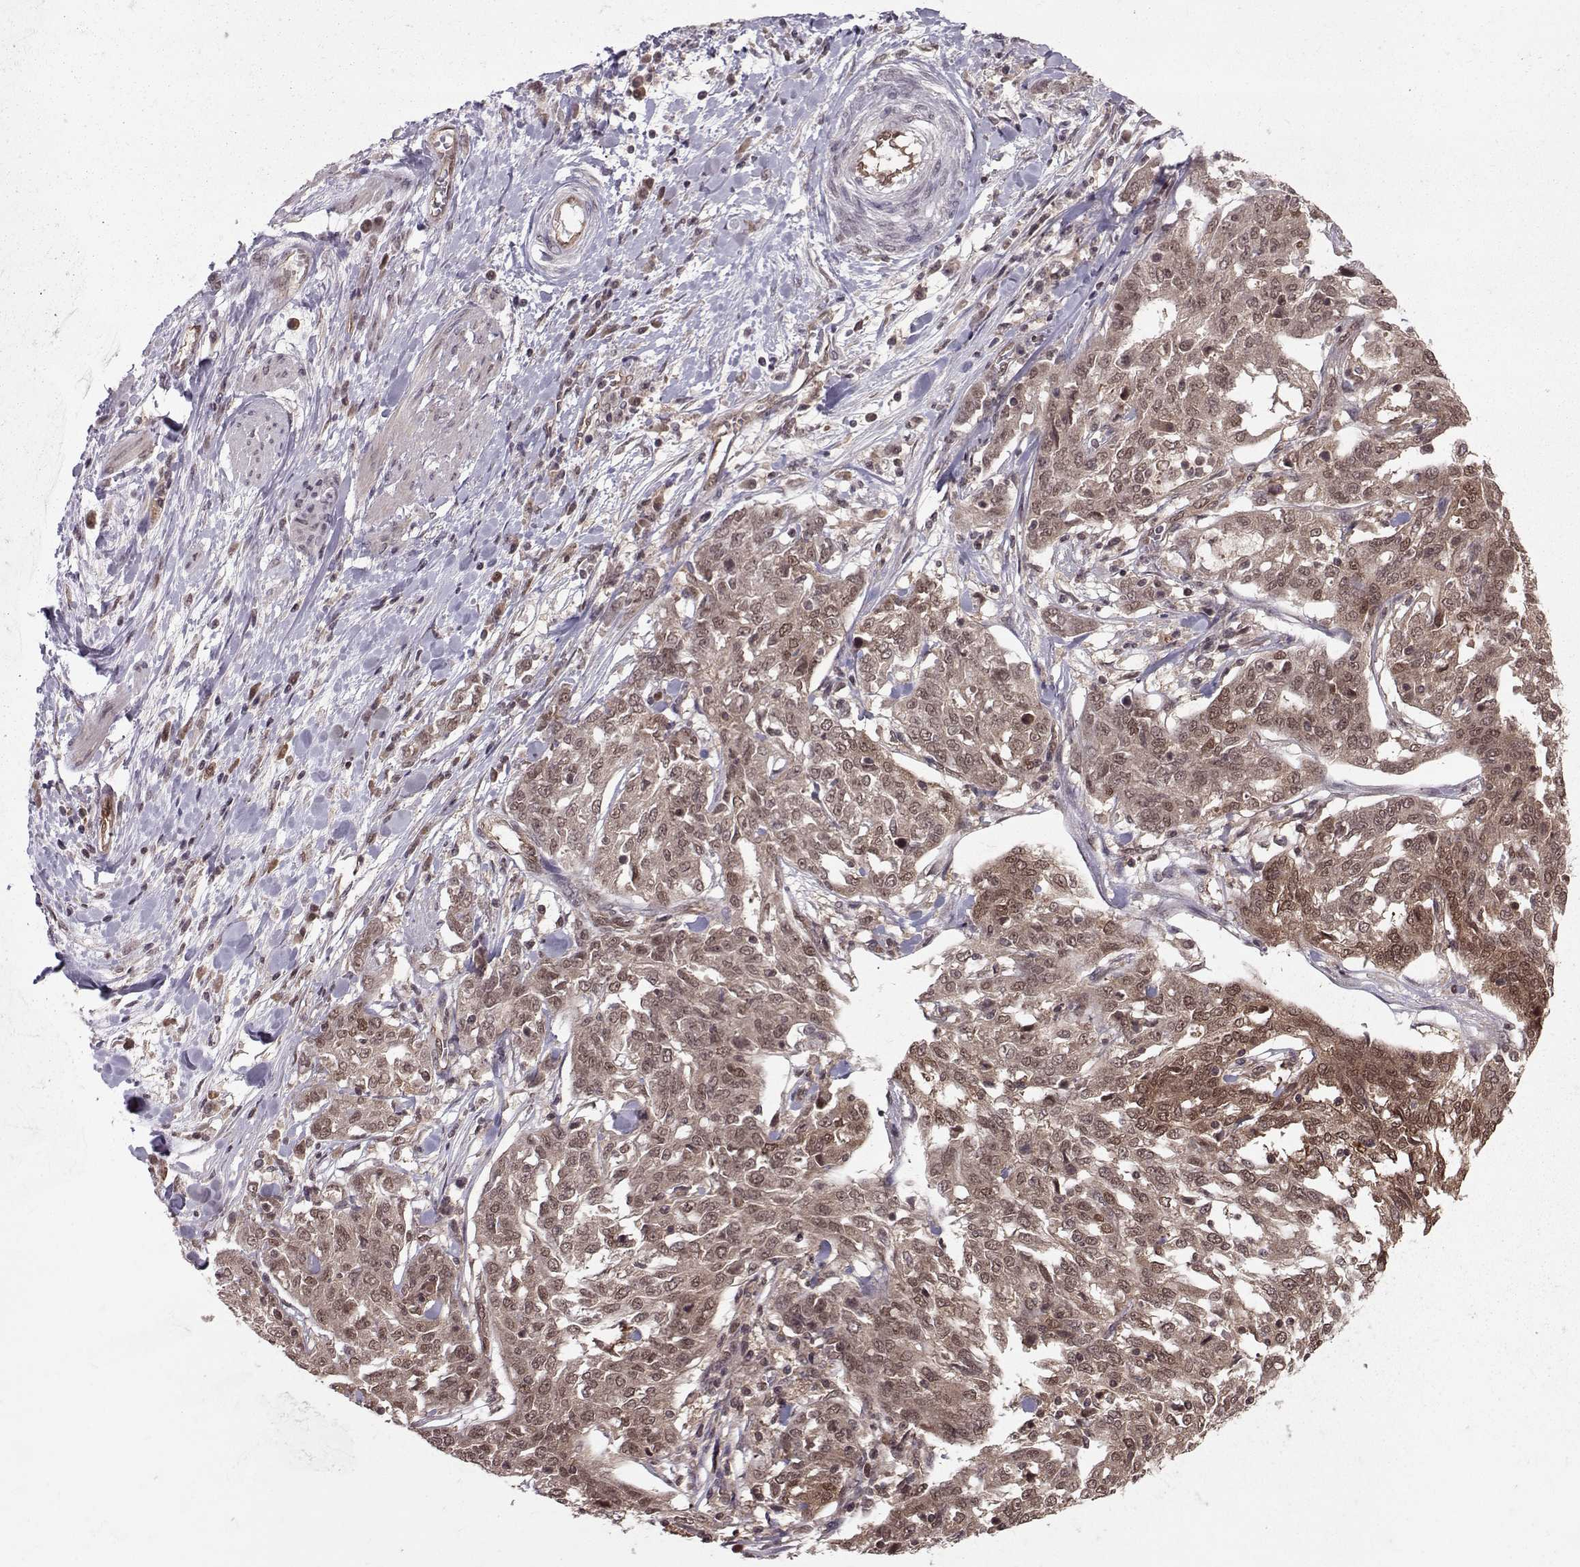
{"staining": {"intensity": "weak", "quantity": ">75%", "location": "cytoplasmic/membranous"}, "tissue": "ovarian cancer", "cell_type": "Tumor cells", "image_type": "cancer", "snomed": [{"axis": "morphology", "description": "Cystadenocarcinoma, serous, NOS"}, {"axis": "topography", "description": "Ovary"}], "caption": "Serous cystadenocarcinoma (ovarian) stained with immunohistochemistry (IHC) displays weak cytoplasmic/membranous positivity in approximately >75% of tumor cells. The staining was performed using DAB to visualize the protein expression in brown, while the nuclei were stained in blue with hematoxylin (Magnification: 20x).", "gene": "PPP2R2A", "patient": {"sex": "female", "age": 67}}